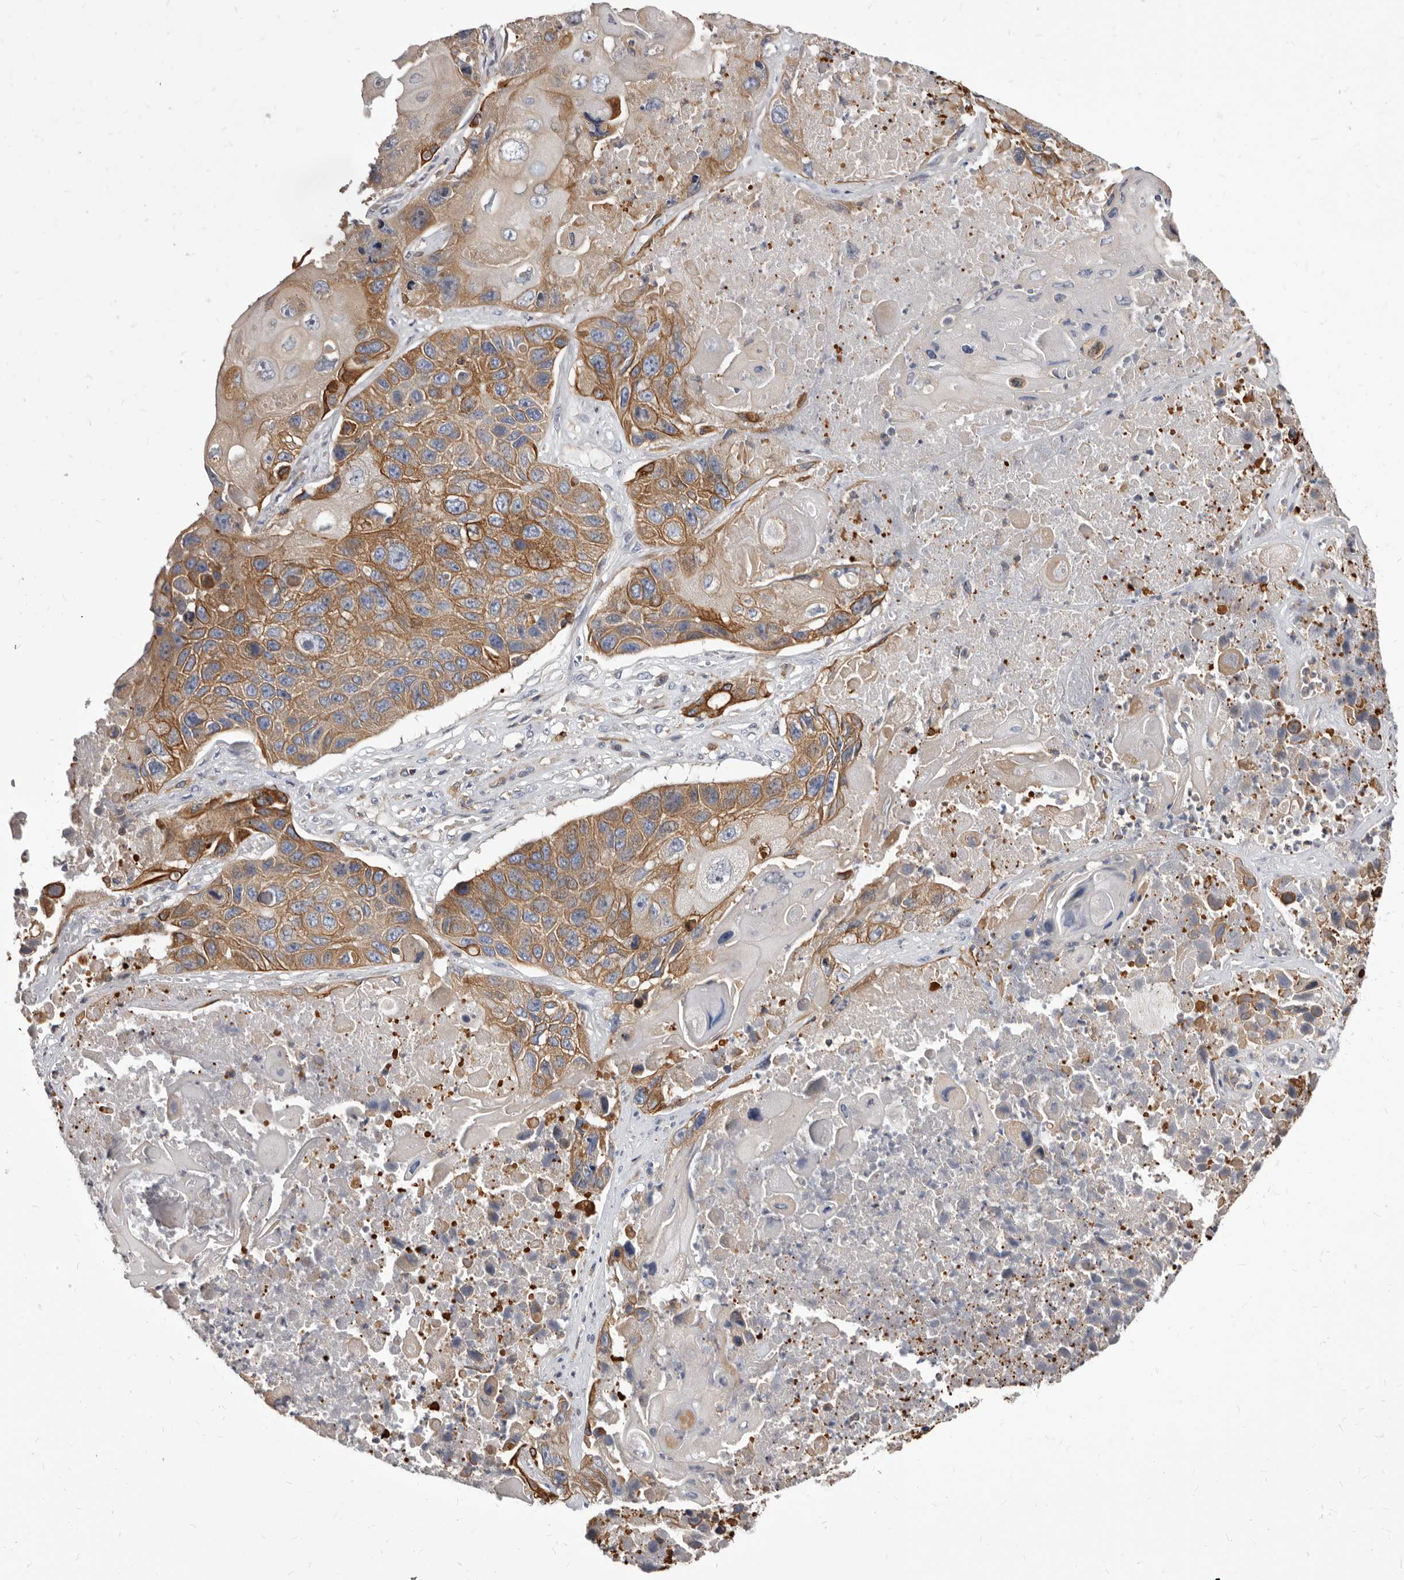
{"staining": {"intensity": "moderate", "quantity": ">75%", "location": "cytoplasmic/membranous"}, "tissue": "lung cancer", "cell_type": "Tumor cells", "image_type": "cancer", "snomed": [{"axis": "morphology", "description": "Squamous cell carcinoma, NOS"}, {"axis": "topography", "description": "Lung"}], "caption": "An IHC photomicrograph of tumor tissue is shown. Protein staining in brown highlights moderate cytoplasmic/membranous positivity in squamous cell carcinoma (lung) within tumor cells. (Stains: DAB in brown, nuclei in blue, Microscopy: brightfield microscopy at high magnification).", "gene": "NIBAN1", "patient": {"sex": "male", "age": 61}}